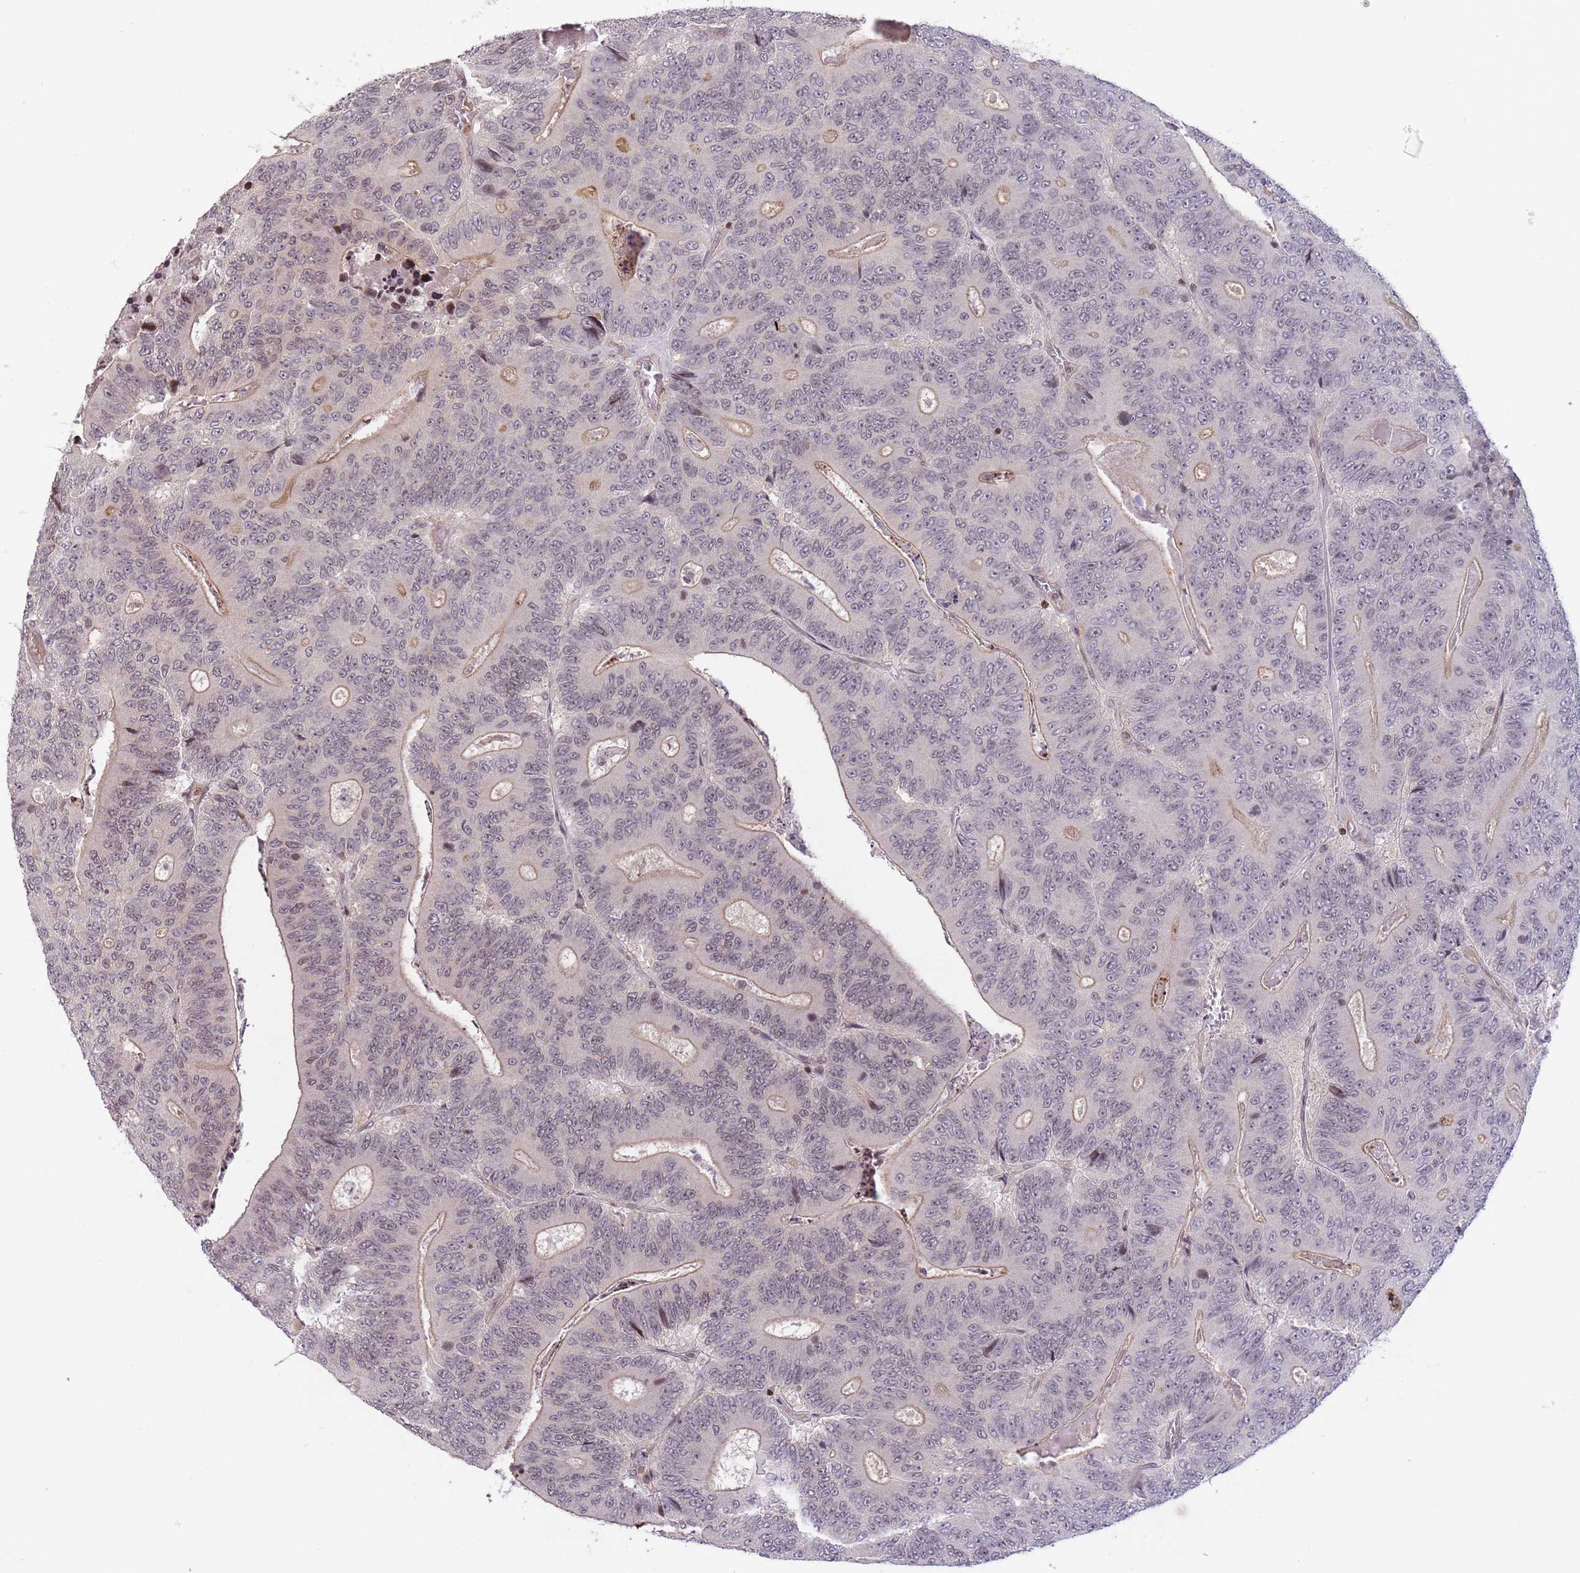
{"staining": {"intensity": "weak", "quantity": "<25%", "location": "cytoplasmic/membranous"}, "tissue": "colorectal cancer", "cell_type": "Tumor cells", "image_type": "cancer", "snomed": [{"axis": "morphology", "description": "Adenocarcinoma, NOS"}, {"axis": "topography", "description": "Colon"}], "caption": "Adenocarcinoma (colorectal) was stained to show a protein in brown. There is no significant positivity in tumor cells.", "gene": "SLC35F5", "patient": {"sex": "male", "age": 83}}